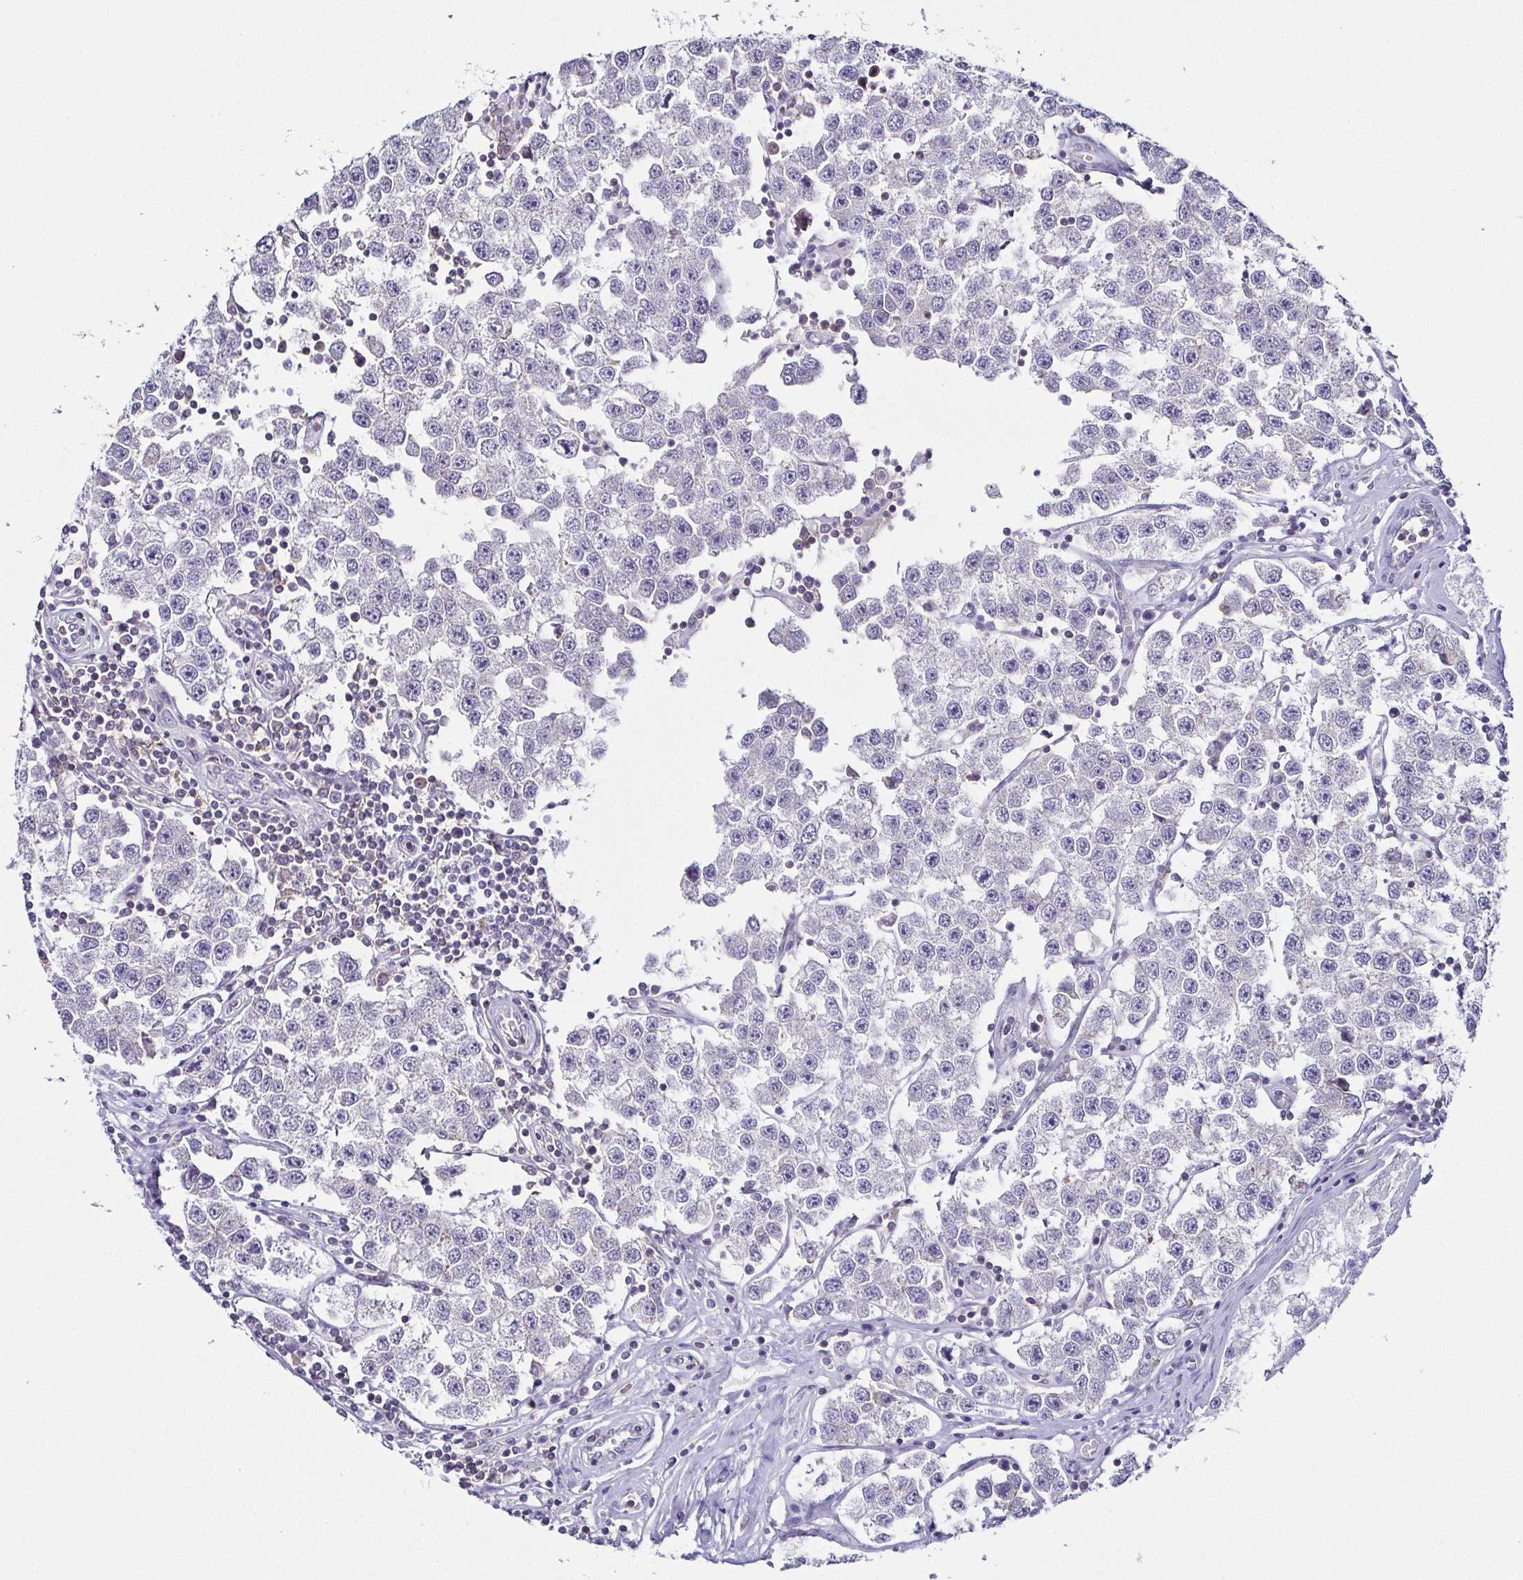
{"staining": {"intensity": "negative", "quantity": "none", "location": "none"}, "tissue": "testis cancer", "cell_type": "Tumor cells", "image_type": "cancer", "snomed": [{"axis": "morphology", "description": "Seminoma, NOS"}, {"axis": "topography", "description": "Testis"}], "caption": "Immunohistochemistry (IHC) of testis cancer (seminoma) exhibits no positivity in tumor cells. (Brightfield microscopy of DAB (3,3'-diaminobenzidine) IHC at high magnification).", "gene": "FAM162B", "patient": {"sex": "male", "age": 34}}